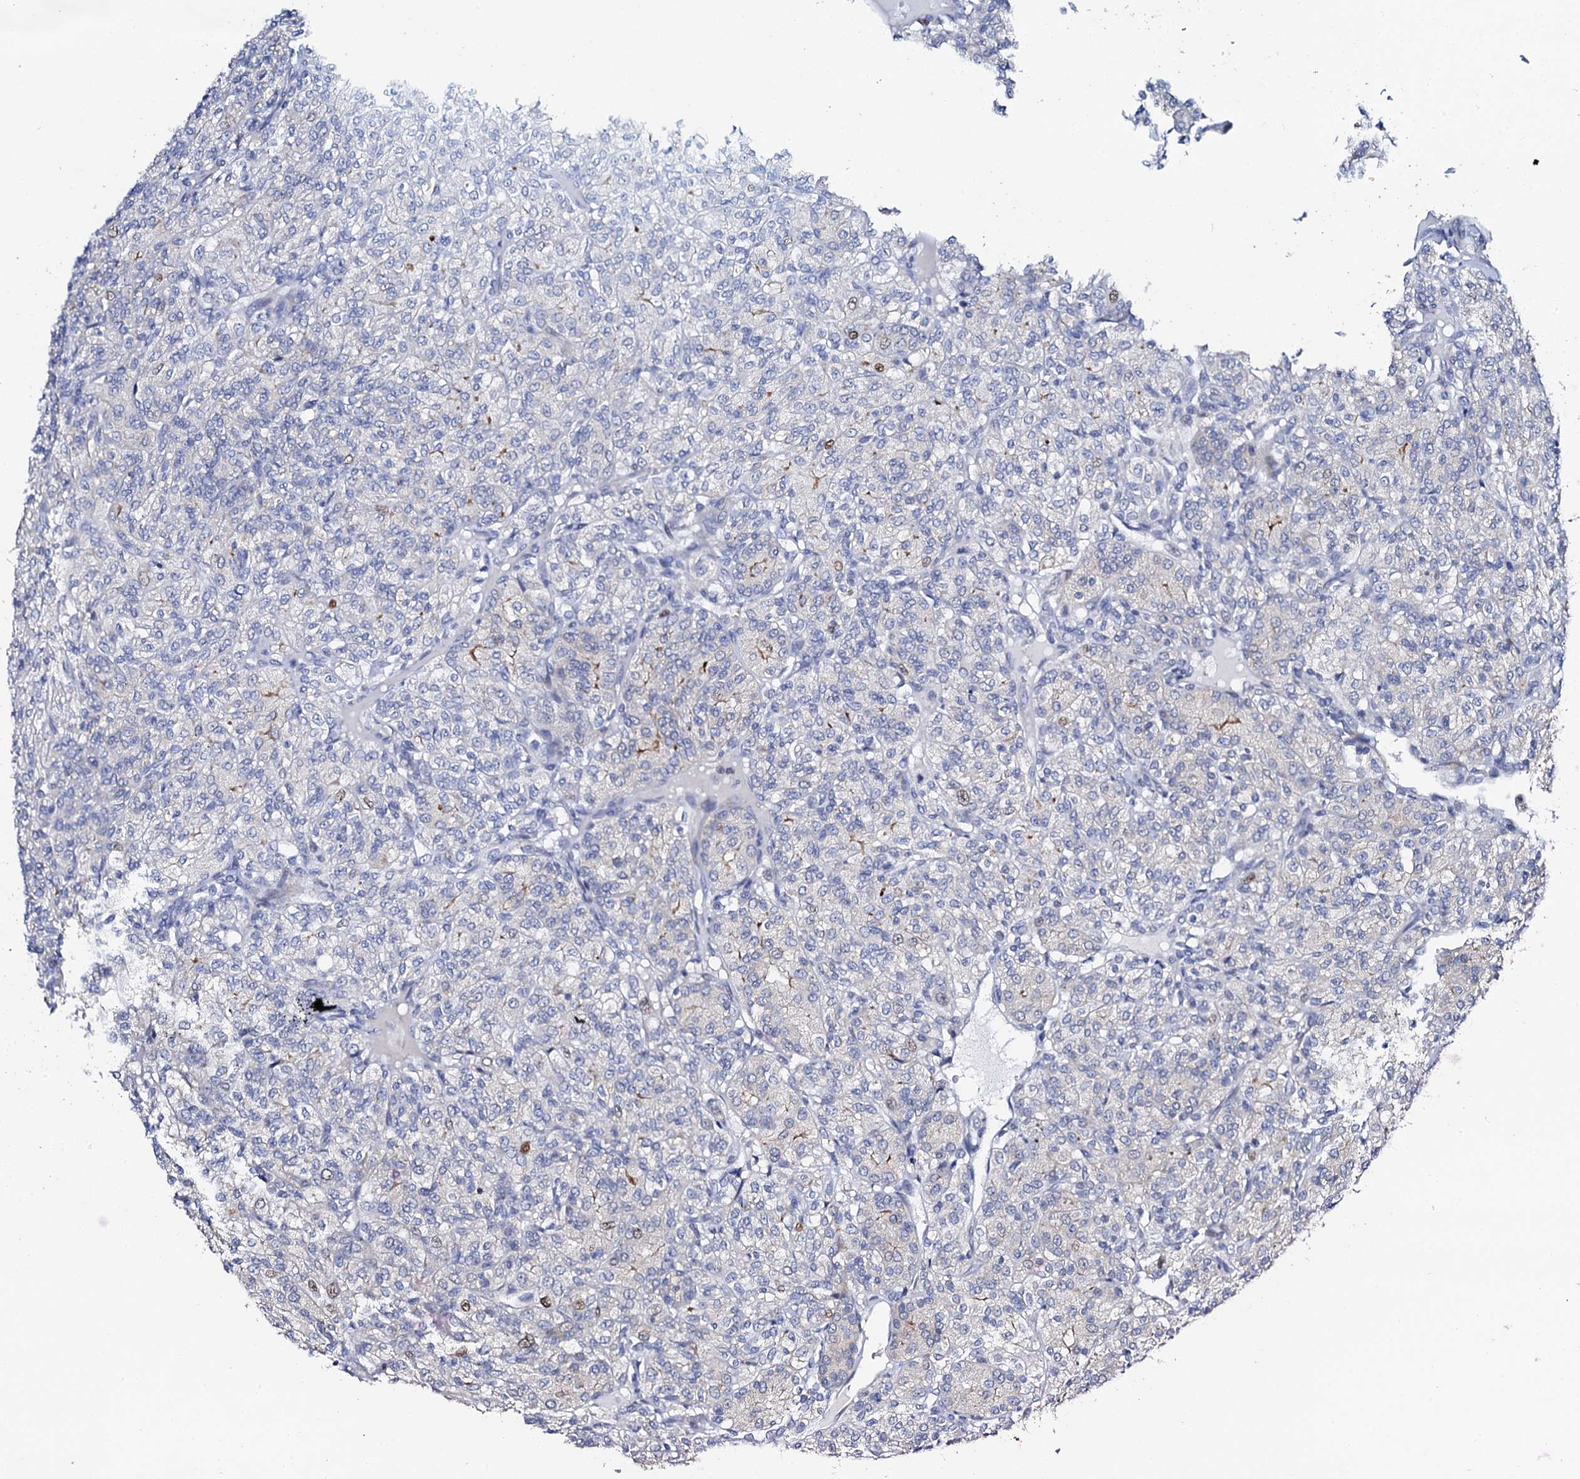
{"staining": {"intensity": "weak", "quantity": "<25%", "location": "nuclear"}, "tissue": "renal cancer", "cell_type": "Tumor cells", "image_type": "cancer", "snomed": [{"axis": "morphology", "description": "Adenocarcinoma, NOS"}, {"axis": "topography", "description": "Kidney"}], "caption": "Tumor cells show no significant protein expression in adenocarcinoma (renal).", "gene": "NUDT13", "patient": {"sex": "male", "age": 77}}